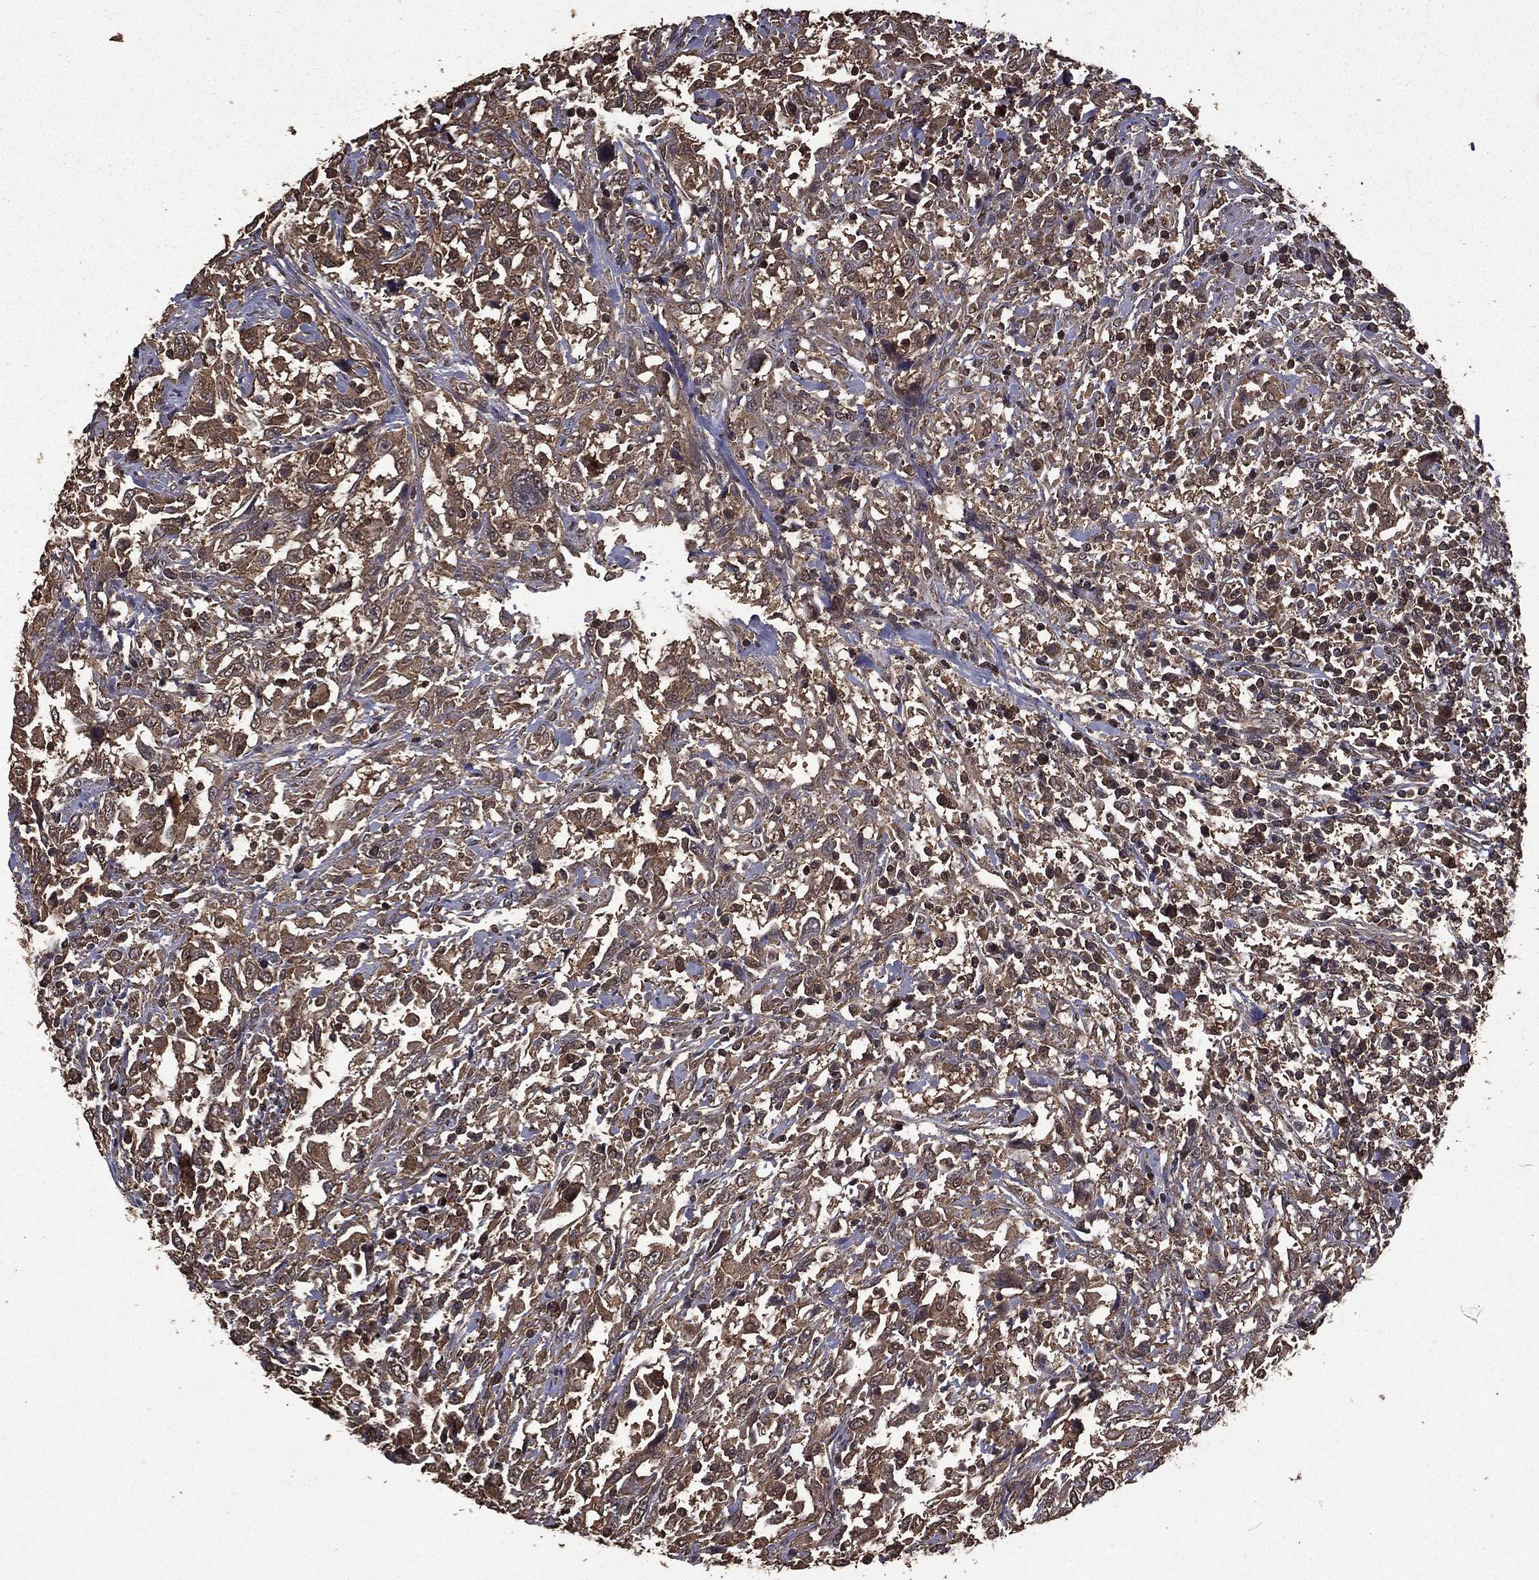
{"staining": {"intensity": "weak", "quantity": ">75%", "location": "cytoplasmic/membranous"}, "tissue": "urothelial cancer", "cell_type": "Tumor cells", "image_type": "cancer", "snomed": [{"axis": "morphology", "description": "Urothelial carcinoma, NOS"}, {"axis": "morphology", "description": "Urothelial carcinoma, High grade"}, {"axis": "topography", "description": "Urinary bladder"}], "caption": "Immunohistochemical staining of human urothelial cancer shows low levels of weak cytoplasmic/membranous protein expression in approximately >75% of tumor cells. Nuclei are stained in blue.", "gene": "BIRC6", "patient": {"sex": "female", "age": 64}}